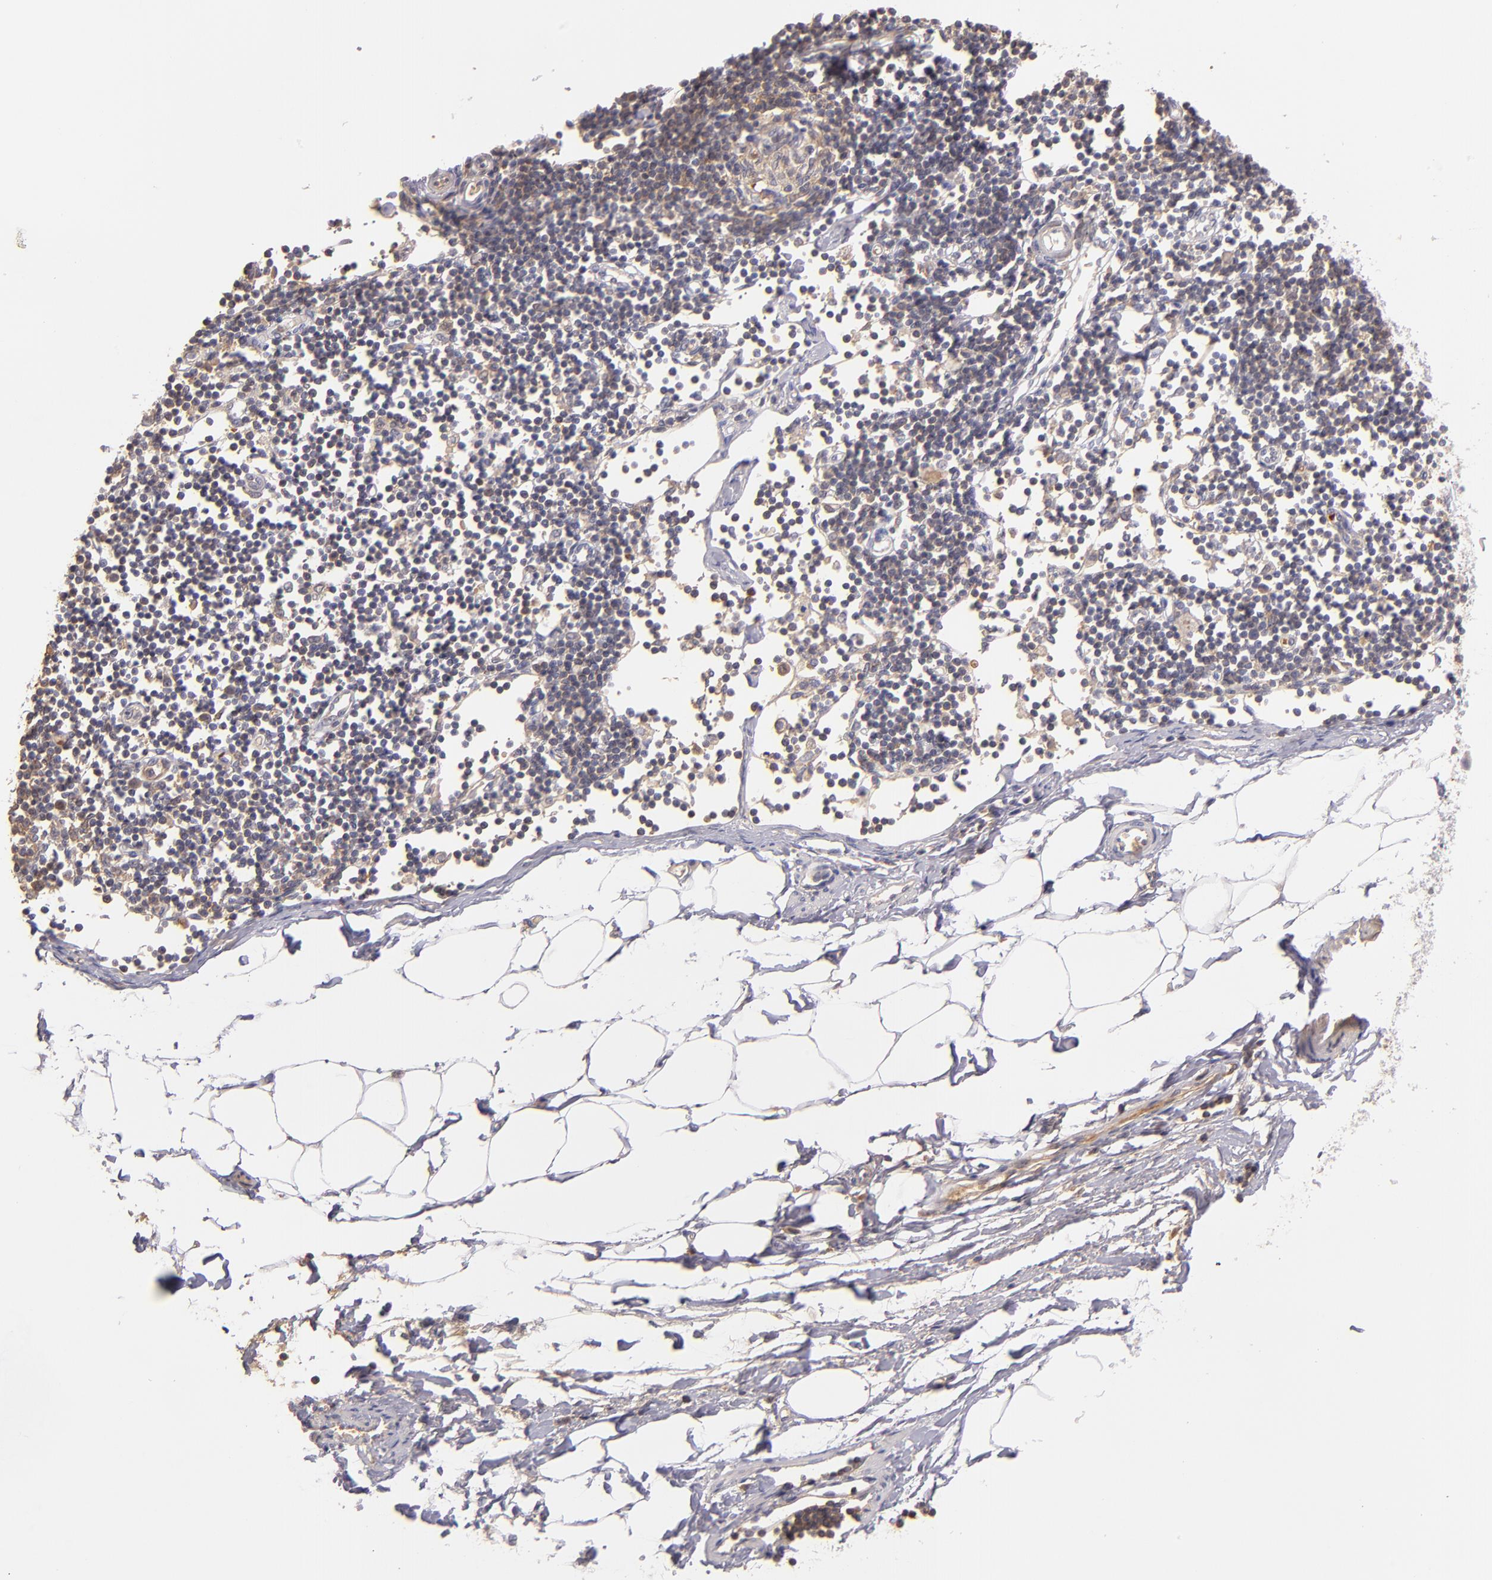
{"staining": {"intensity": "negative", "quantity": "none", "location": "none"}, "tissue": "adipose tissue", "cell_type": "Adipocytes", "image_type": "normal", "snomed": [{"axis": "morphology", "description": "Normal tissue, NOS"}, {"axis": "morphology", "description": "Adenocarcinoma, NOS"}, {"axis": "topography", "description": "Colon"}, {"axis": "topography", "description": "Peripheral nerve tissue"}], "caption": "High magnification brightfield microscopy of unremarkable adipose tissue stained with DAB (brown) and counterstained with hematoxylin (blue): adipocytes show no significant staining. (DAB (3,3'-diaminobenzidine) immunohistochemistry (IHC) with hematoxylin counter stain).", "gene": "SERPINC1", "patient": {"sex": "male", "age": 14}}